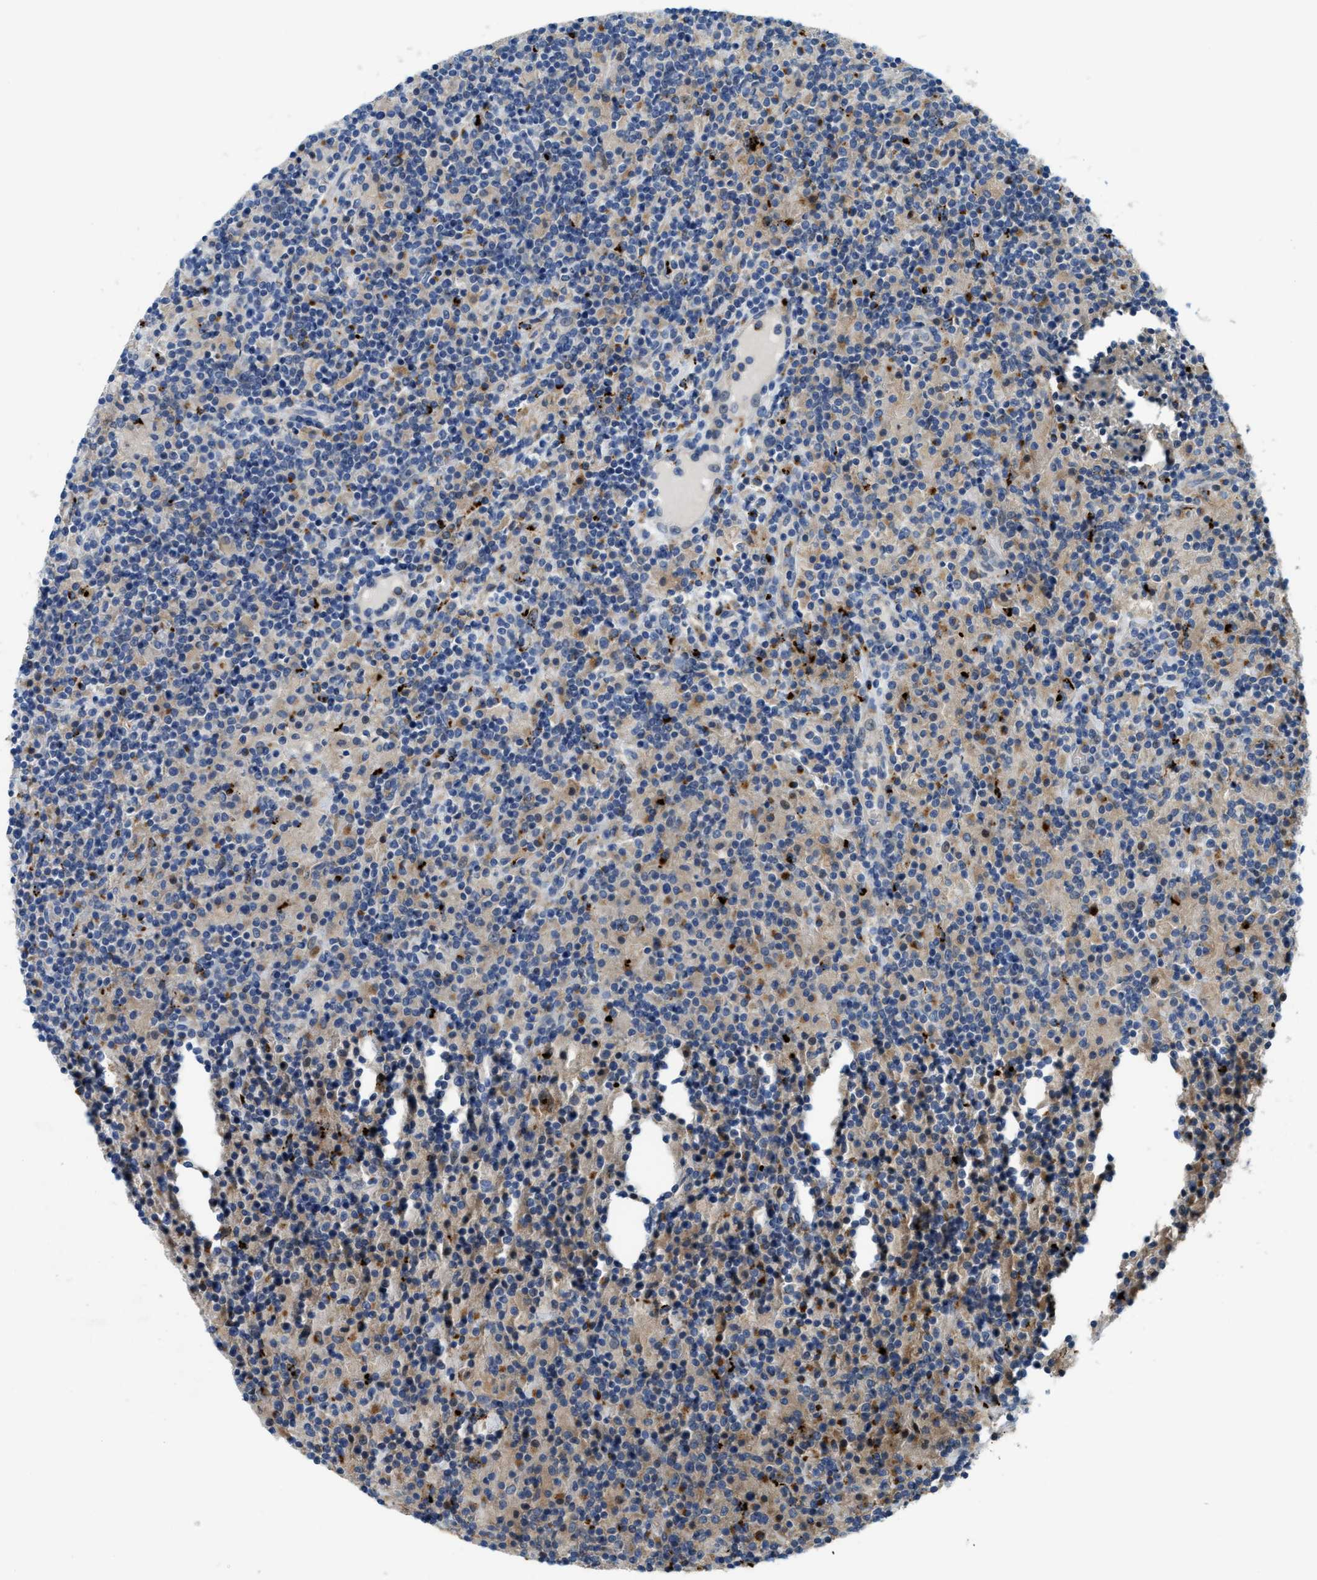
{"staining": {"intensity": "negative", "quantity": "none", "location": "none"}, "tissue": "lymphoma", "cell_type": "Tumor cells", "image_type": "cancer", "snomed": [{"axis": "morphology", "description": "Hodgkin's disease, NOS"}, {"axis": "topography", "description": "Lymph node"}], "caption": "Immunohistochemical staining of human Hodgkin's disease exhibits no significant positivity in tumor cells.", "gene": "KLHDC10", "patient": {"sex": "male", "age": 70}}